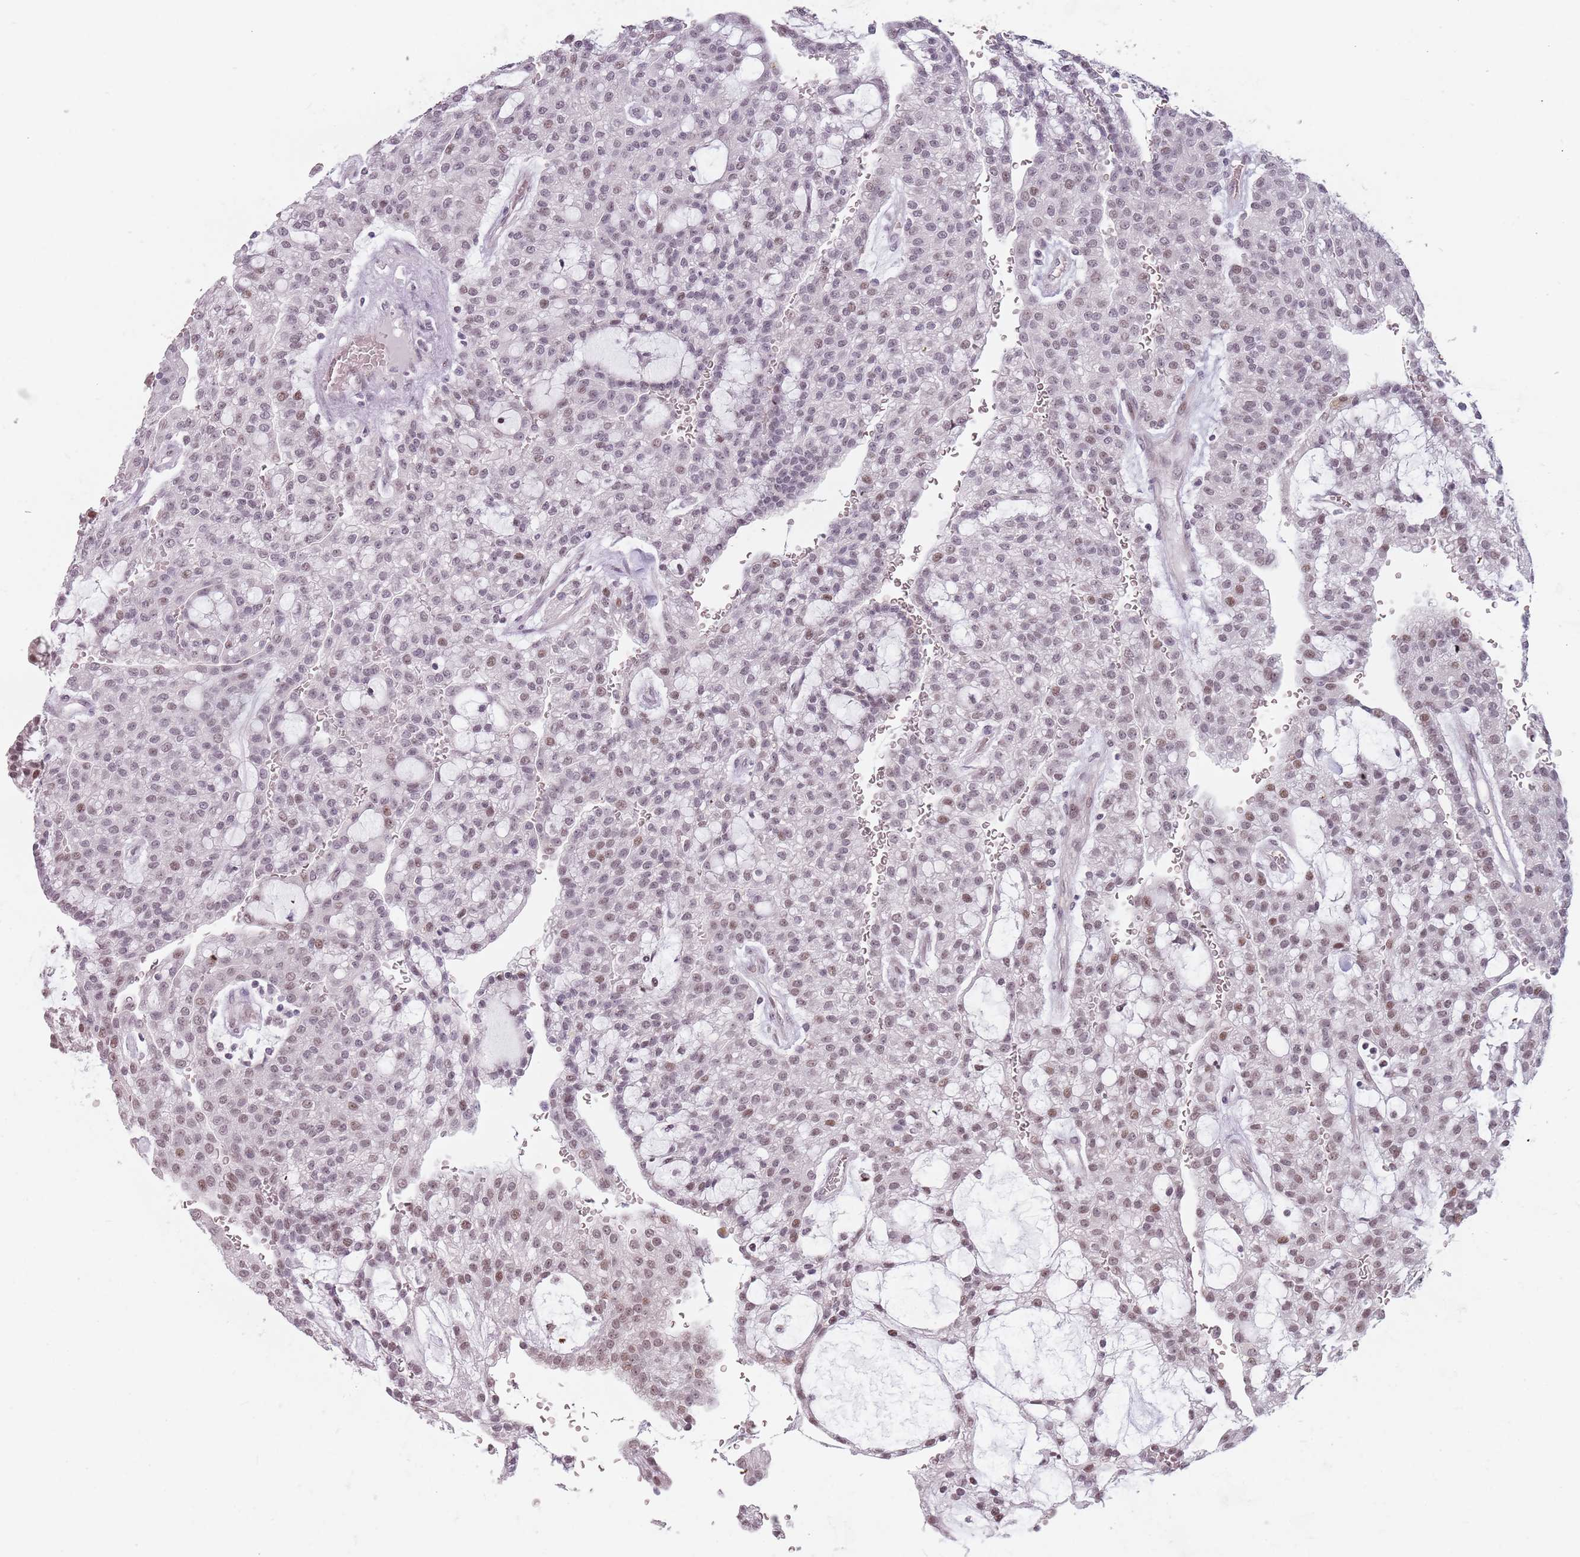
{"staining": {"intensity": "moderate", "quantity": "25%-75%", "location": "nuclear"}, "tissue": "renal cancer", "cell_type": "Tumor cells", "image_type": "cancer", "snomed": [{"axis": "morphology", "description": "Adenocarcinoma, NOS"}, {"axis": "topography", "description": "Kidney"}], "caption": "Immunohistochemistry micrograph of neoplastic tissue: human renal cancer stained using immunohistochemistry (IHC) exhibits medium levels of moderate protein expression localized specifically in the nuclear of tumor cells, appearing as a nuclear brown color.", "gene": "PTCHD1", "patient": {"sex": "male", "age": 63}}